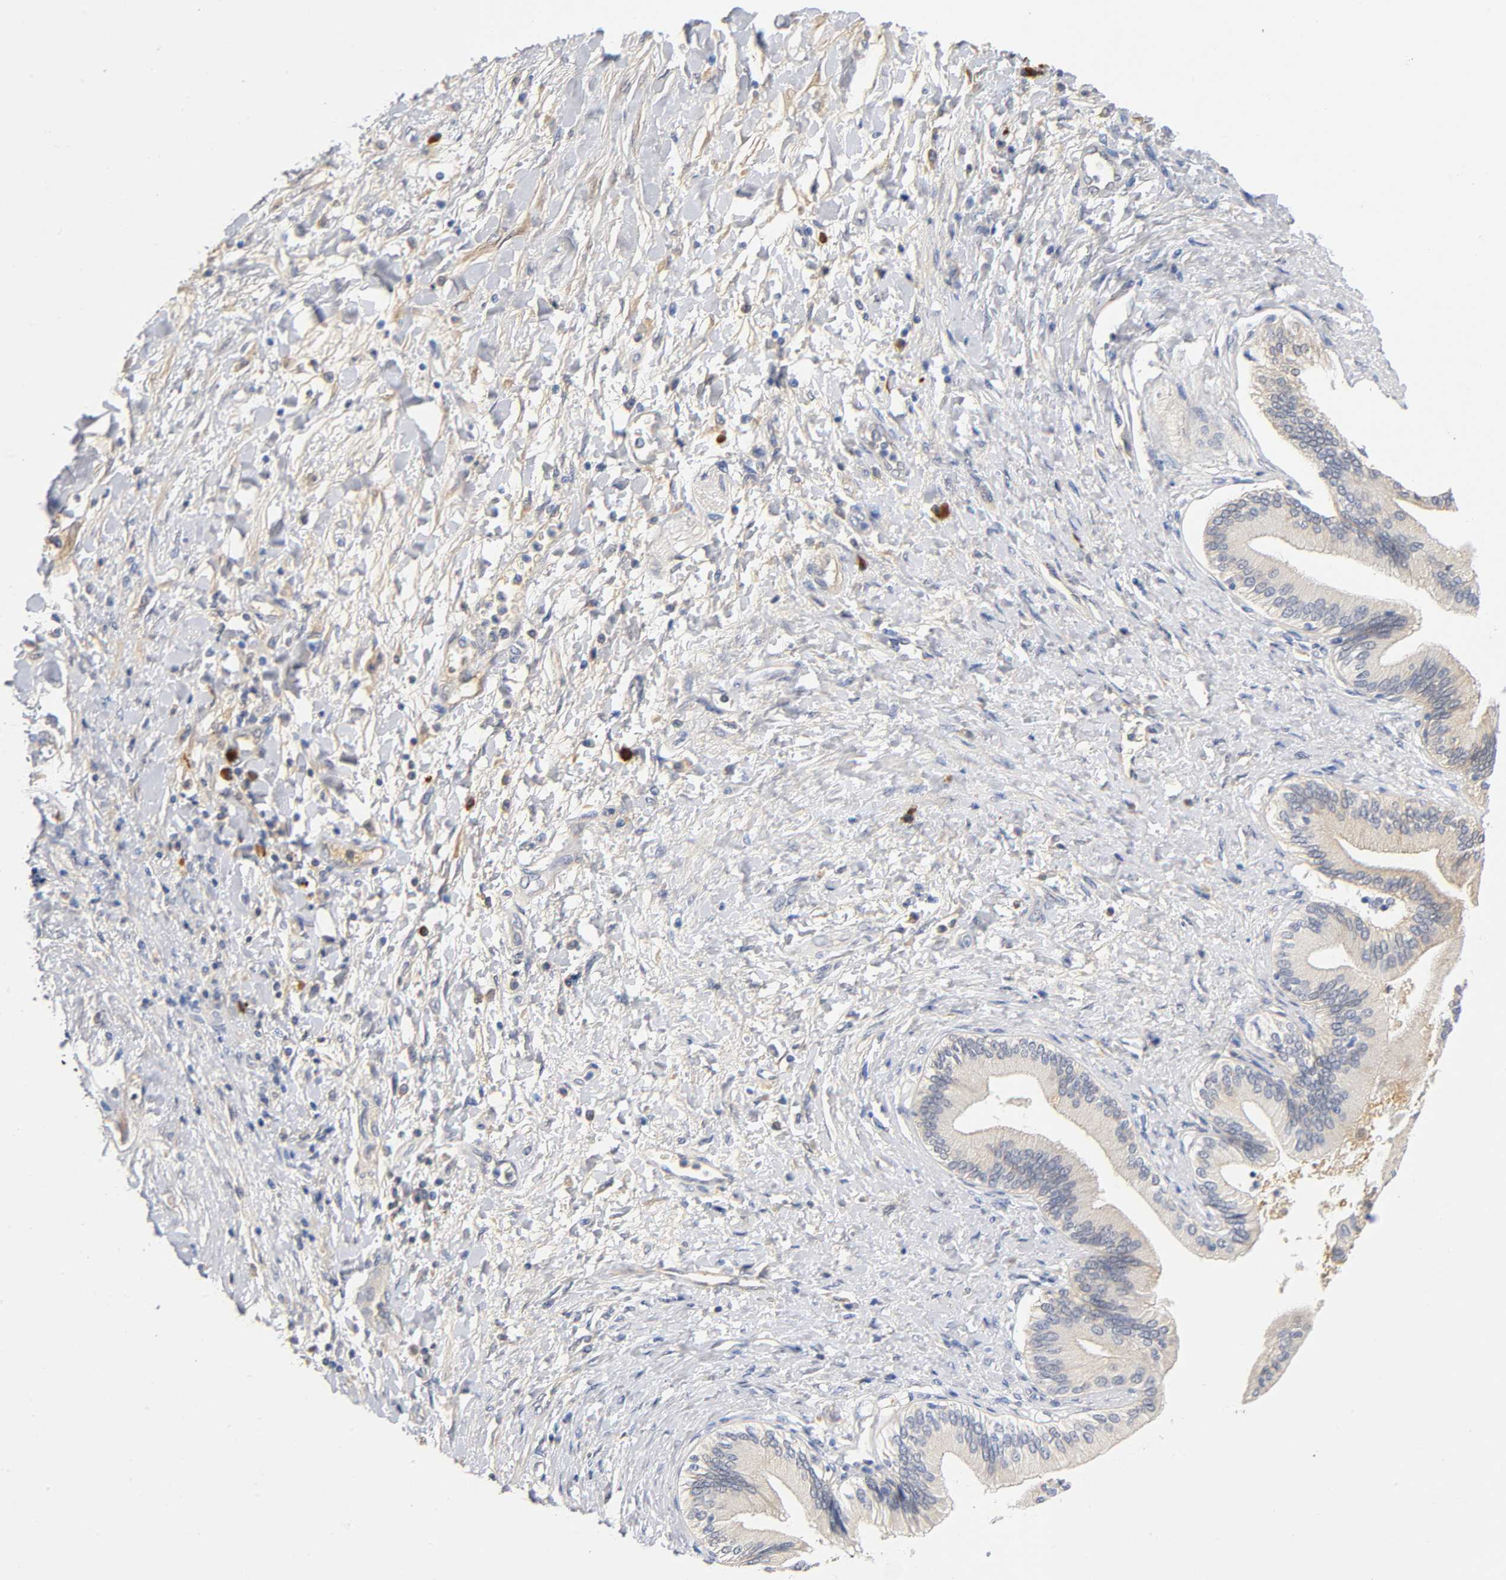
{"staining": {"intensity": "negative", "quantity": "none", "location": "none"}, "tissue": "adipose tissue", "cell_type": "Adipocytes", "image_type": "normal", "snomed": [{"axis": "morphology", "description": "Normal tissue, NOS"}, {"axis": "morphology", "description": "Cholangiocarcinoma"}, {"axis": "topography", "description": "Liver"}, {"axis": "topography", "description": "Peripheral nerve tissue"}], "caption": "DAB immunohistochemical staining of benign adipose tissue shows no significant staining in adipocytes.", "gene": "TNC", "patient": {"sex": "male", "age": 50}}